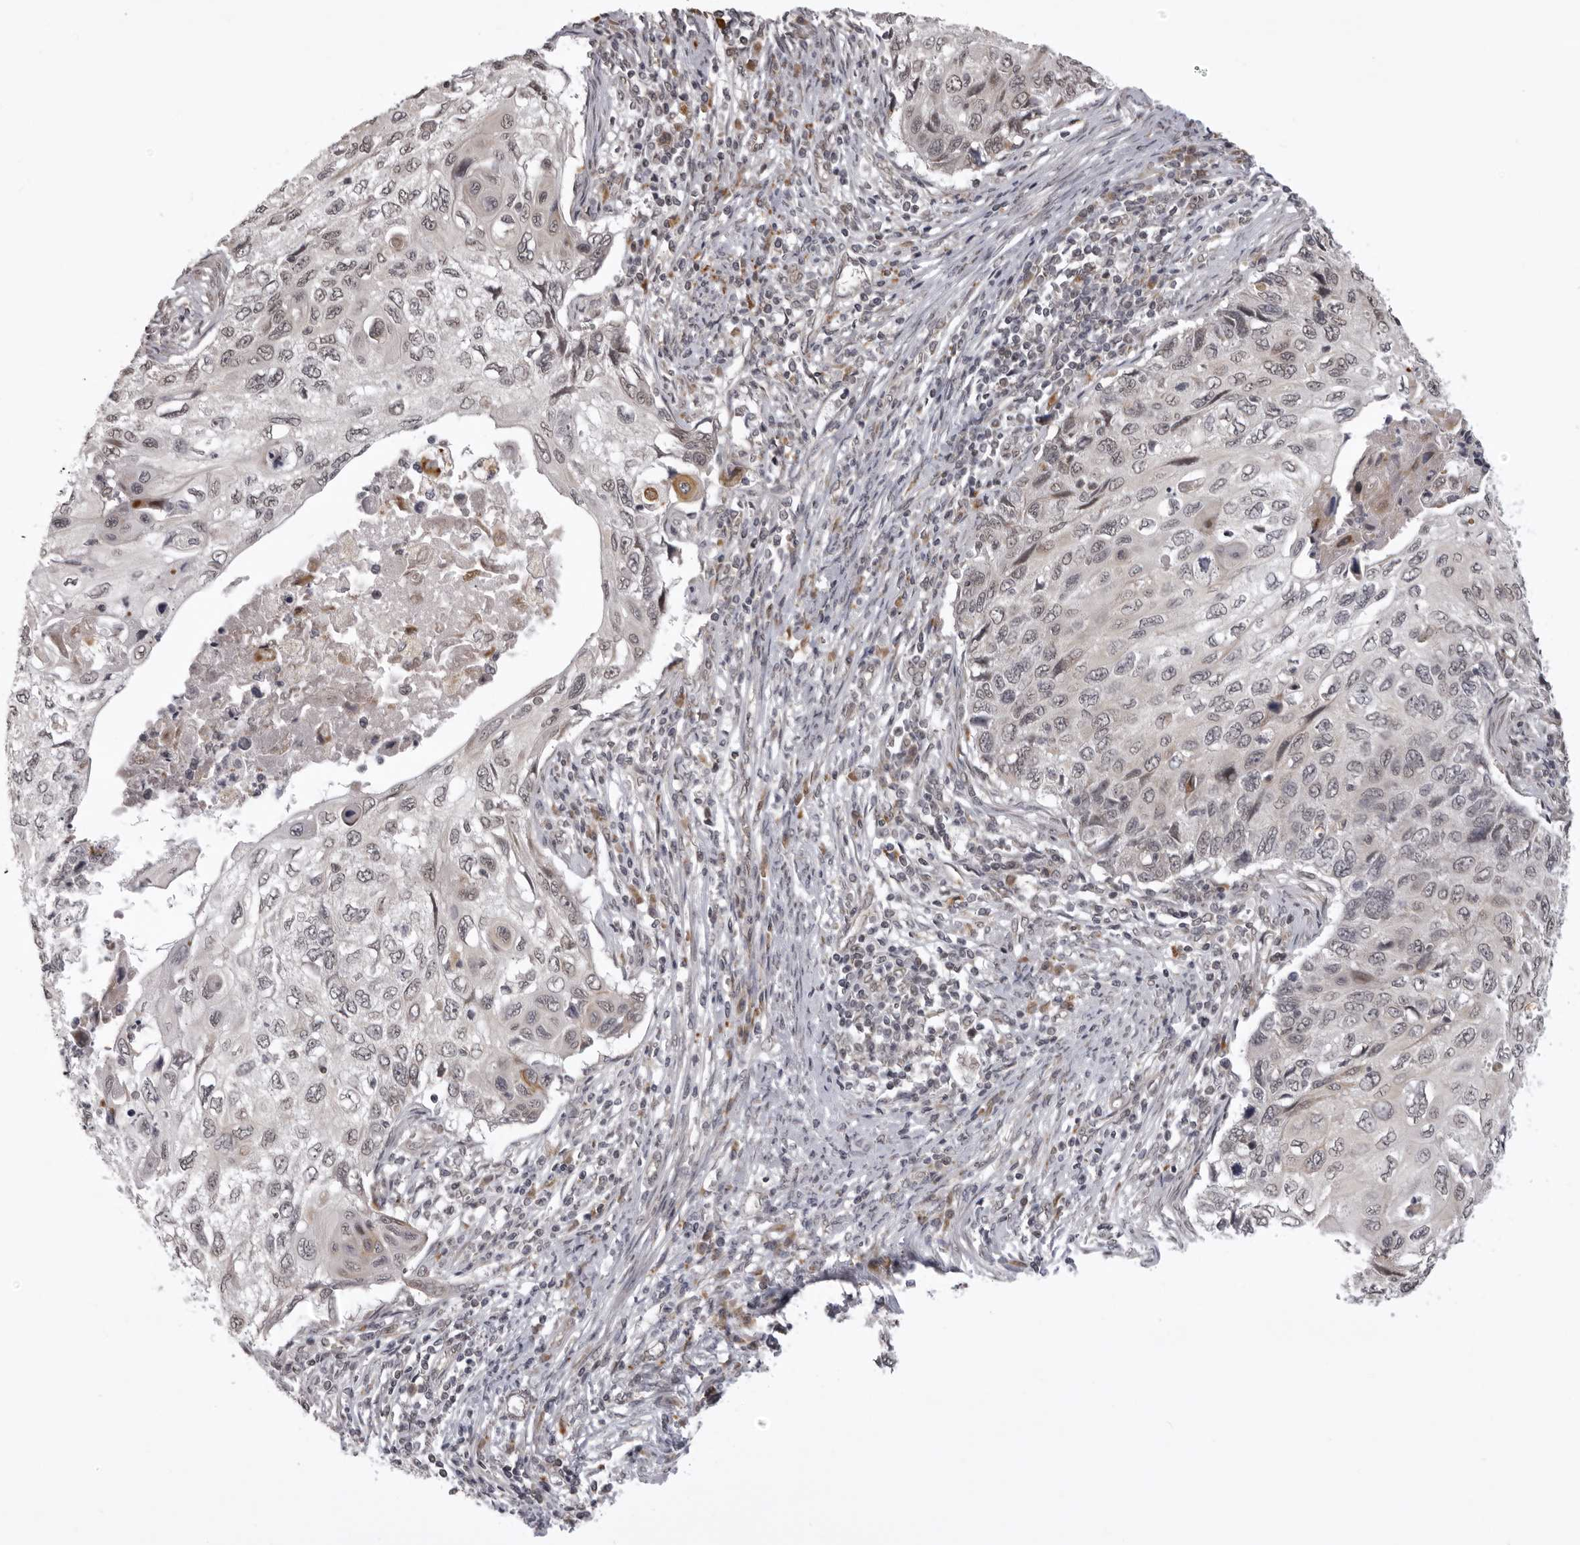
{"staining": {"intensity": "weak", "quantity": "<25%", "location": "nuclear"}, "tissue": "cervical cancer", "cell_type": "Tumor cells", "image_type": "cancer", "snomed": [{"axis": "morphology", "description": "Squamous cell carcinoma, NOS"}, {"axis": "topography", "description": "Cervix"}], "caption": "Squamous cell carcinoma (cervical) stained for a protein using immunohistochemistry demonstrates no positivity tumor cells.", "gene": "C1orf109", "patient": {"sex": "female", "age": 70}}